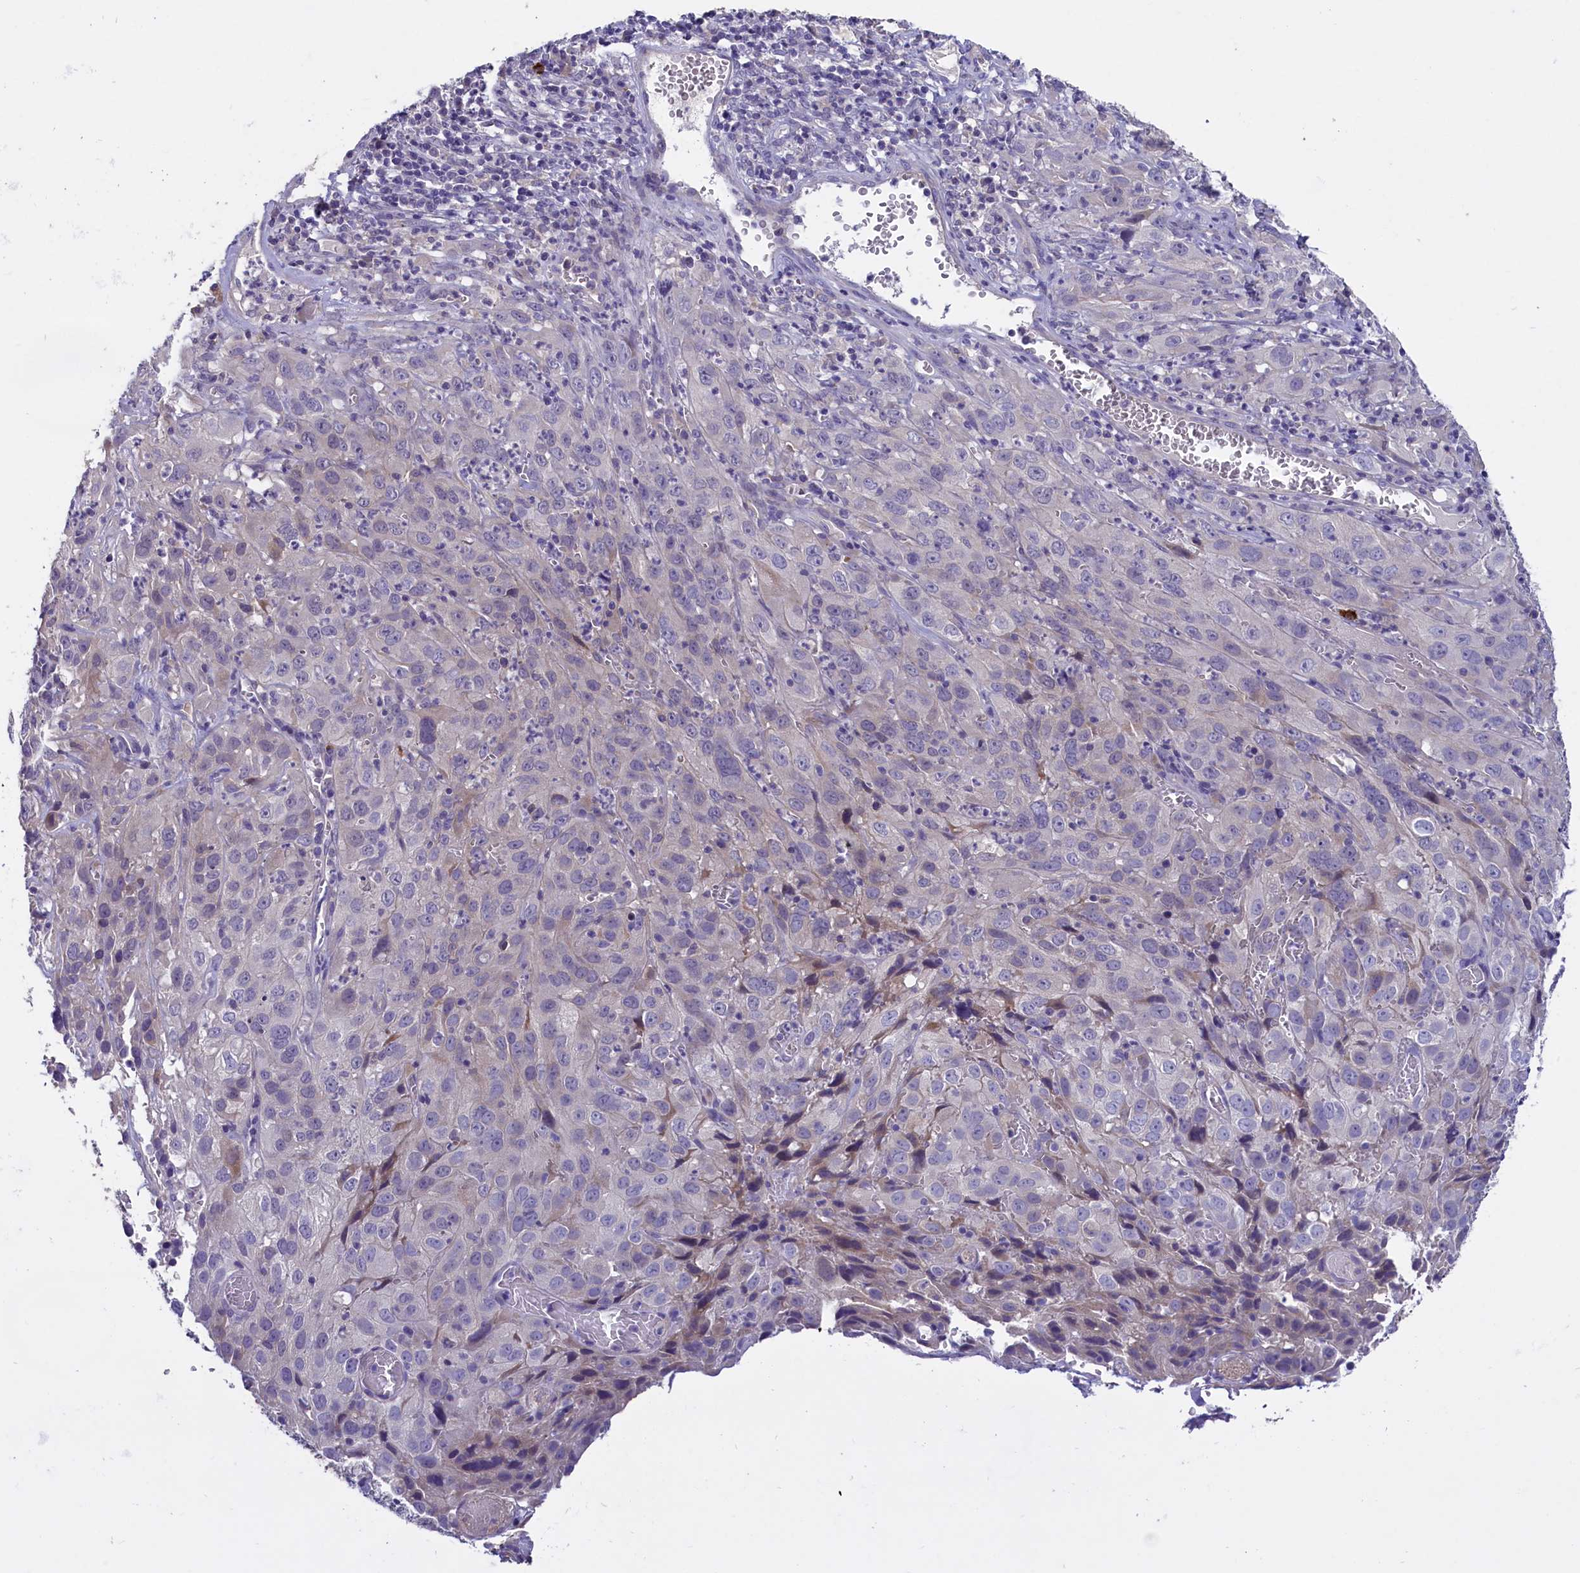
{"staining": {"intensity": "negative", "quantity": "none", "location": "none"}, "tissue": "cervical cancer", "cell_type": "Tumor cells", "image_type": "cancer", "snomed": [{"axis": "morphology", "description": "Squamous cell carcinoma, NOS"}, {"axis": "topography", "description": "Cervix"}], "caption": "Photomicrograph shows no significant protein staining in tumor cells of cervical squamous cell carcinoma.", "gene": "ENPP6", "patient": {"sex": "female", "age": 32}}